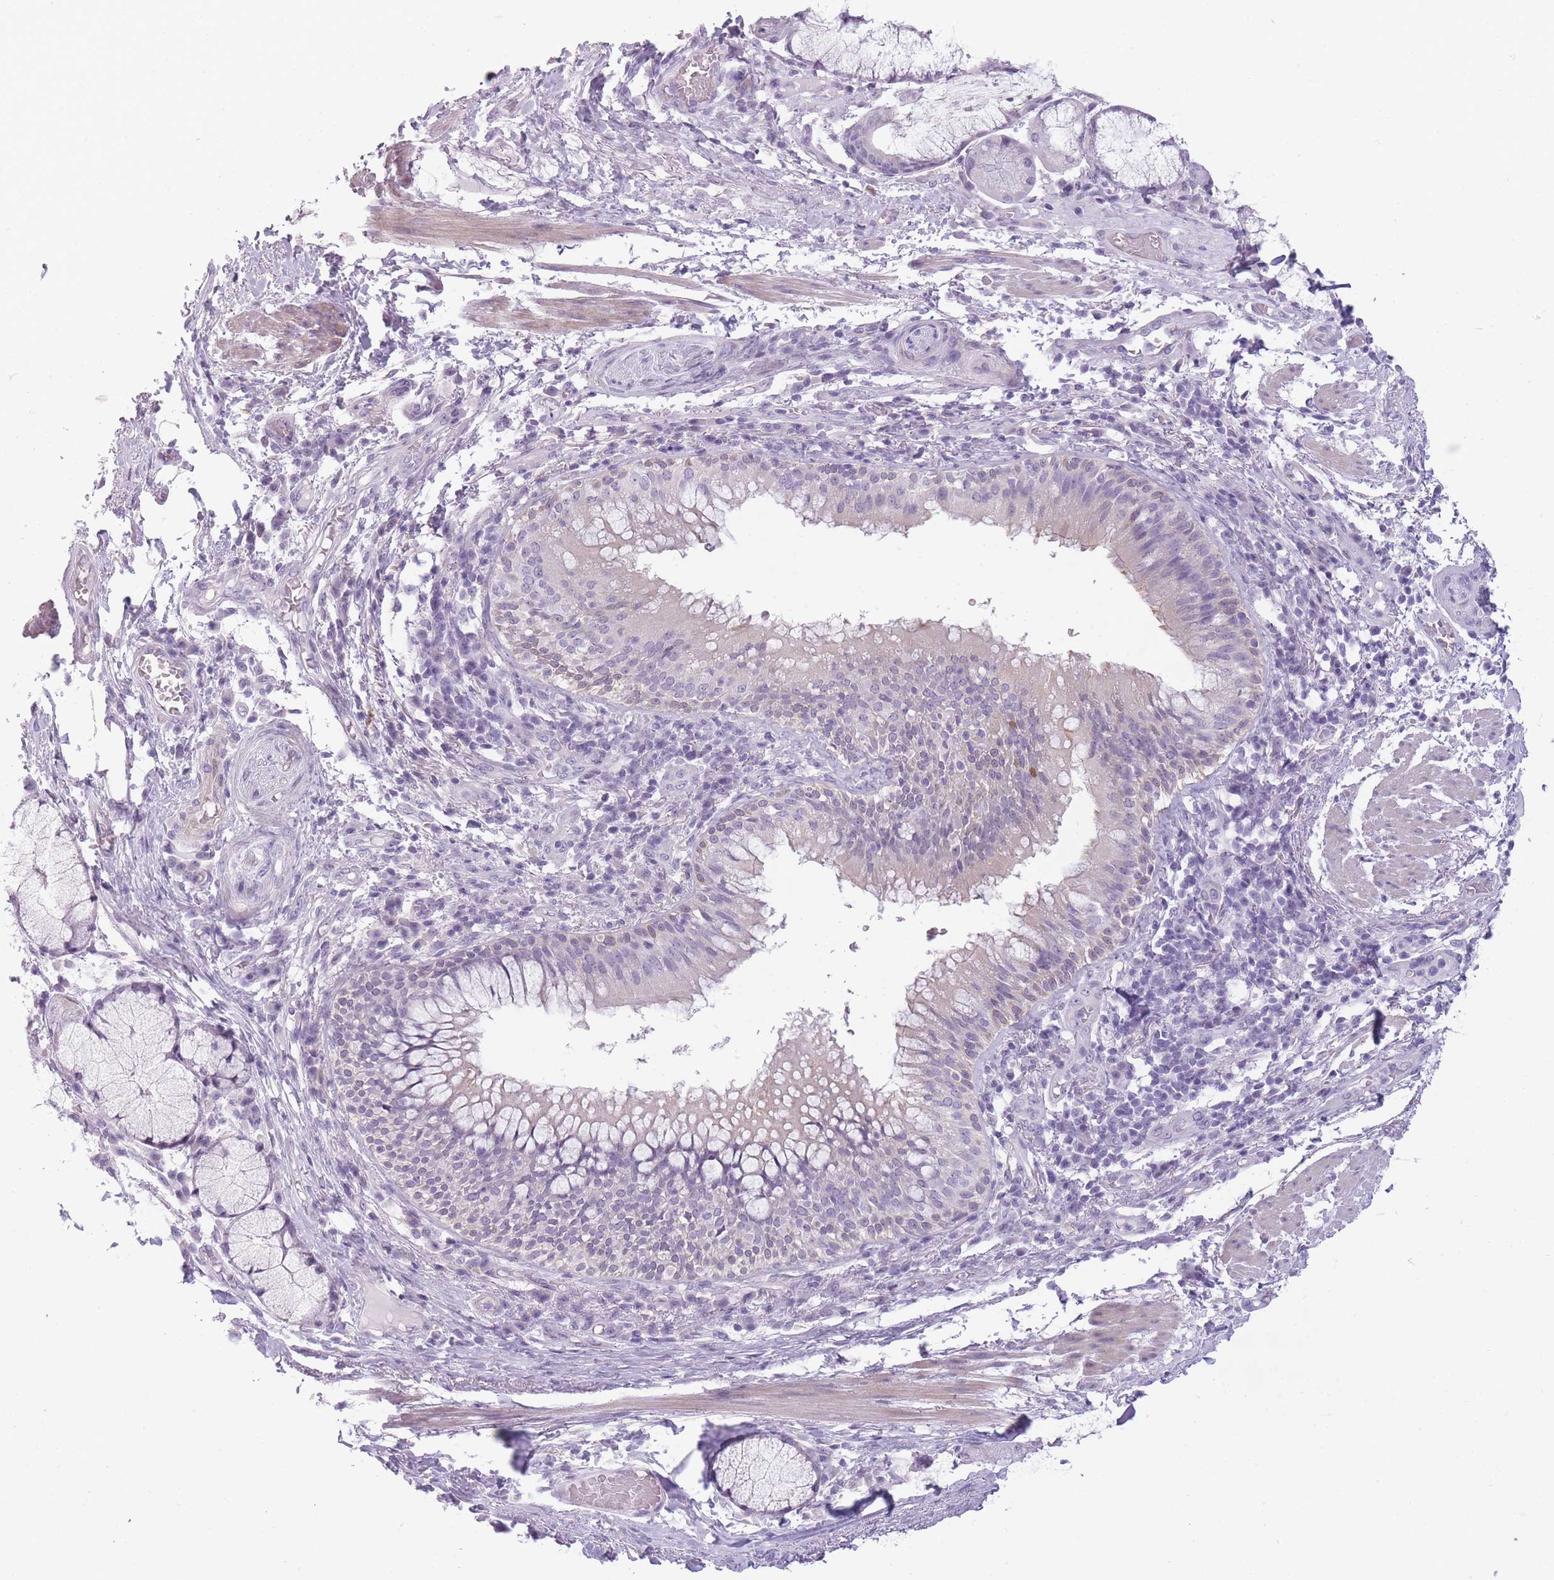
{"staining": {"intensity": "negative", "quantity": "none", "location": "none"}, "tissue": "adipose tissue", "cell_type": "Adipocytes", "image_type": "normal", "snomed": [{"axis": "morphology", "description": "Normal tissue, NOS"}, {"axis": "topography", "description": "Cartilage tissue"}, {"axis": "topography", "description": "Bronchus"}], "caption": "Human adipose tissue stained for a protein using IHC shows no expression in adipocytes.", "gene": "TMEM236", "patient": {"sex": "male", "age": 56}}